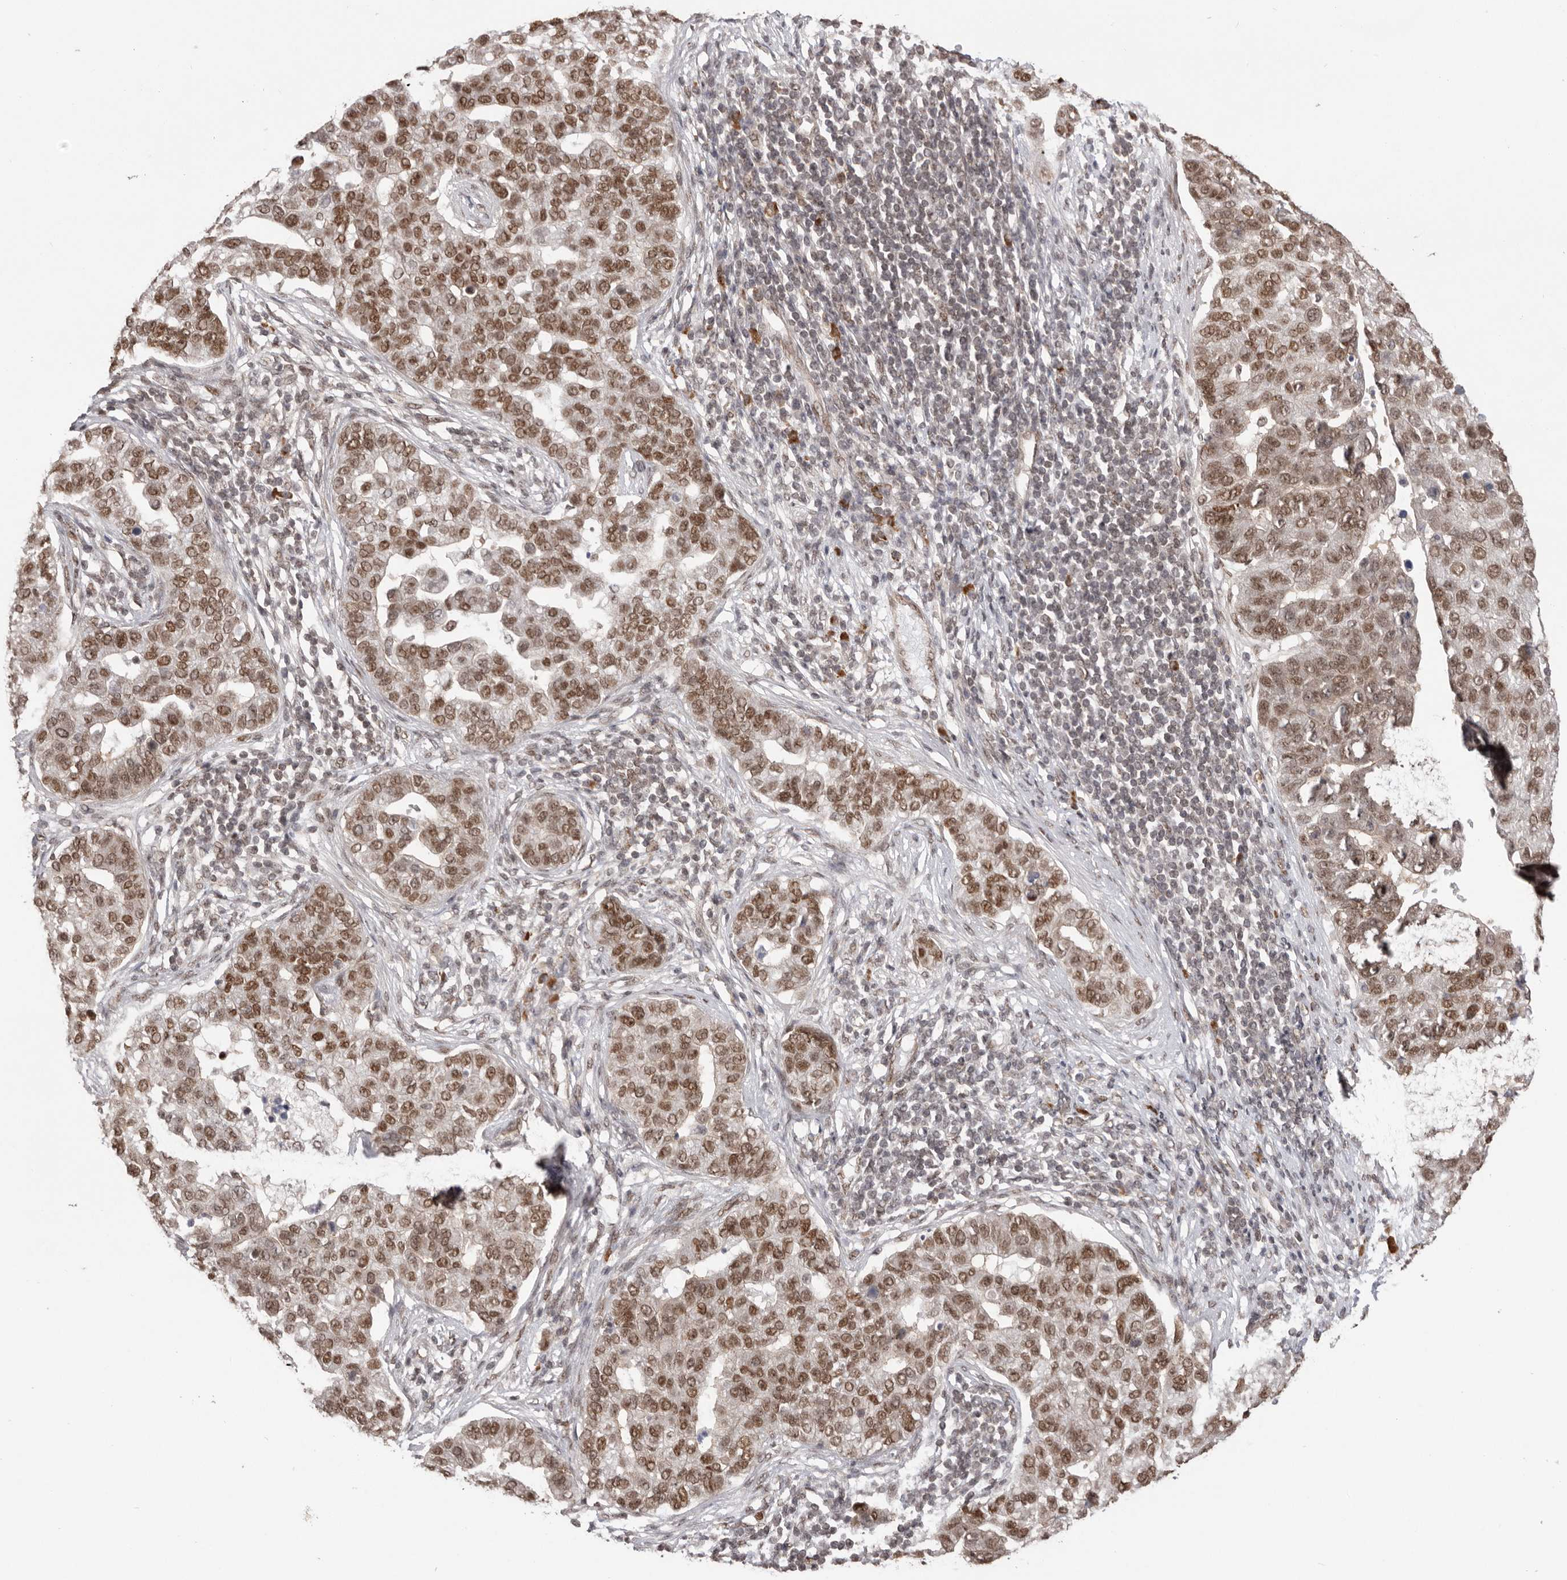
{"staining": {"intensity": "moderate", "quantity": ">75%", "location": "nuclear"}, "tissue": "pancreatic cancer", "cell_type": "Tumor cells", "image_type": "cancer", "snomed": [{"axis": "morphology", "description": "Adenocarcinoma, NOS"}, {"axis": "topography", "description": "Pancreas"}], "caption": "This histopathology image shows immunohistochemistry (IHC) staining of human pancreatic cancer, with medium moderate nuclear positivity in about >75% of tumor cells.", "gene": "CHTOP", "patient": {"sex": "female", "age": 61}}